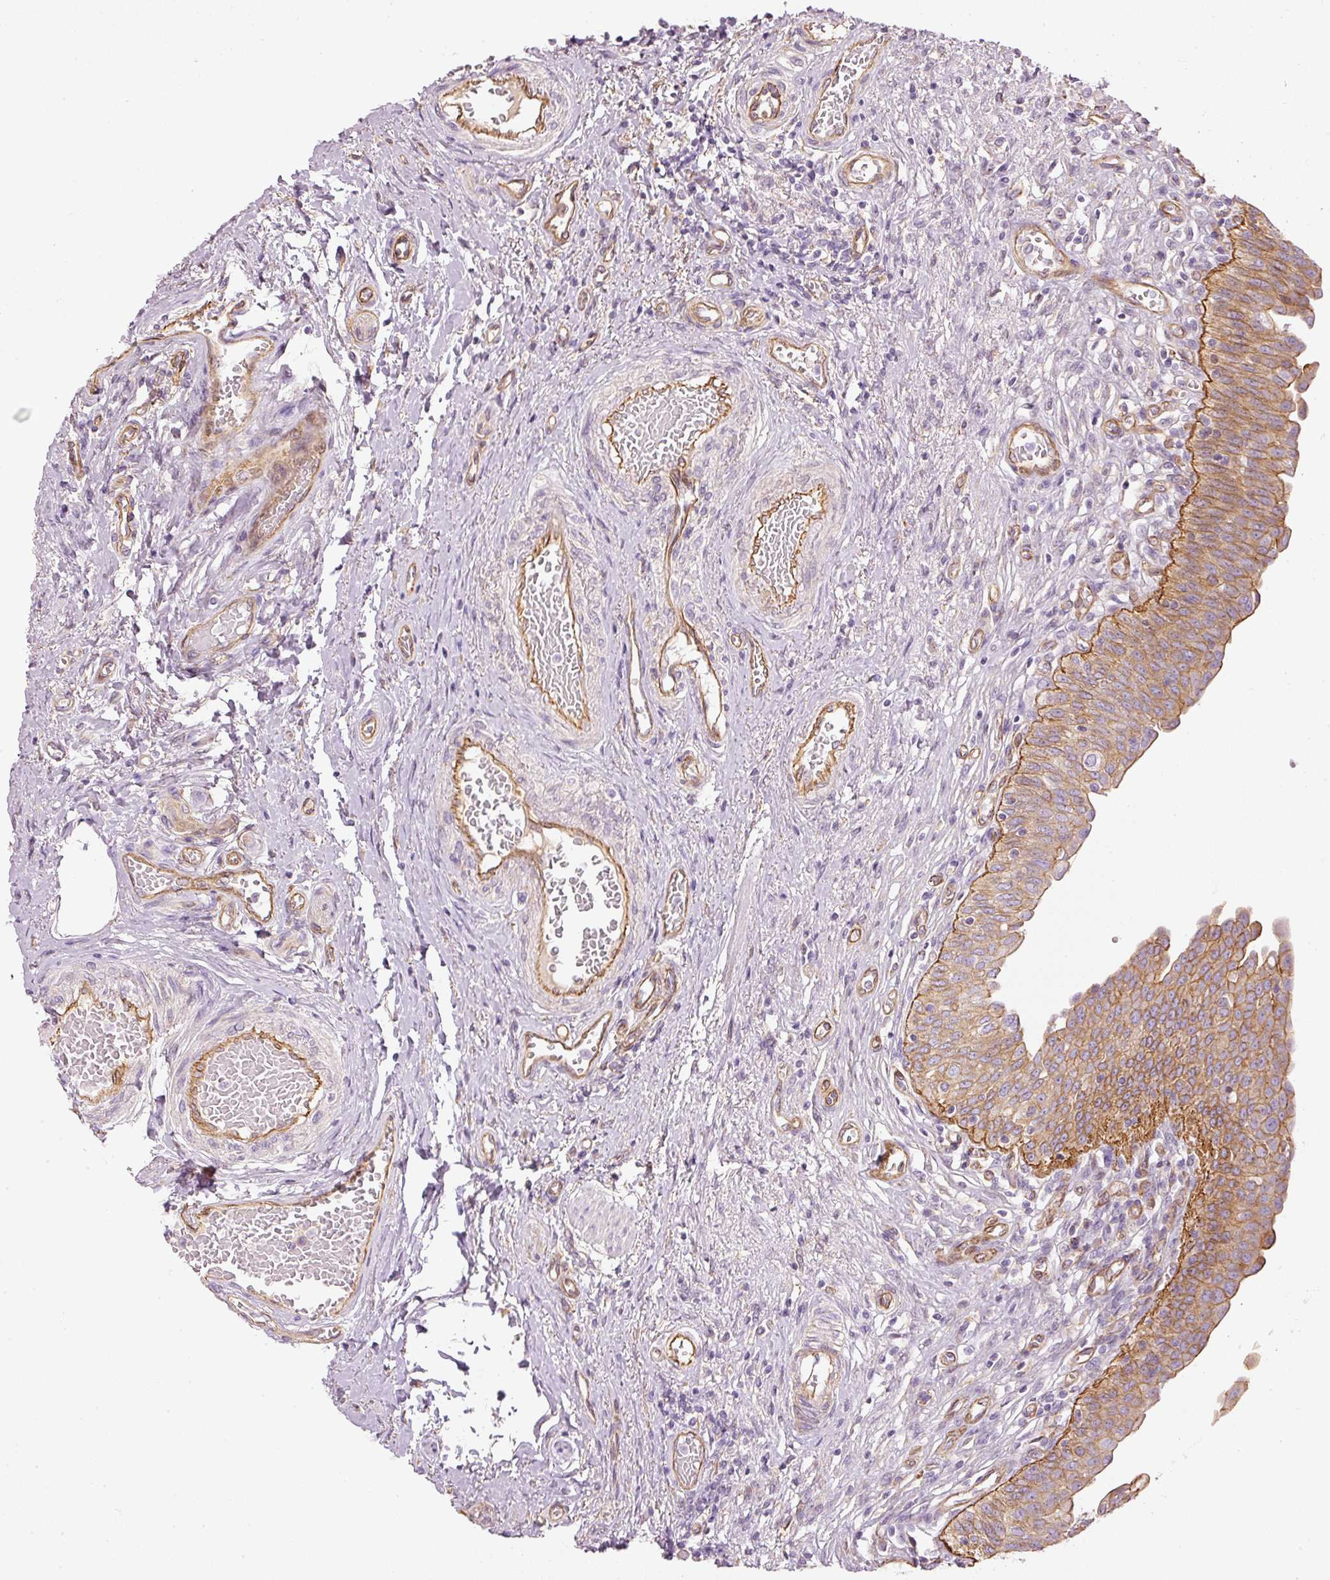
{"staining": {"intensity": "moderate", "quantity": "25%-75%", "location": "cytoplasmic/membranous"}, "tissue": "urinary bladder", "cell_type": "Urothelial cells", "image_type": "normal", "snomed": [{"axis": "morphology", "description": "Normal tissue, NOS"}, {"axis": "topography", "description": "Urinary bladder"}], "caption": "IHC of benign urinary bladder reveals medium levels of moderate cytoplasmic/membranous positivity in about 25%-75% of urothelial cells. Nuclei are stained in blue.", "gene": "OSR2", "patient": {"sex": "male", "age": 71}}